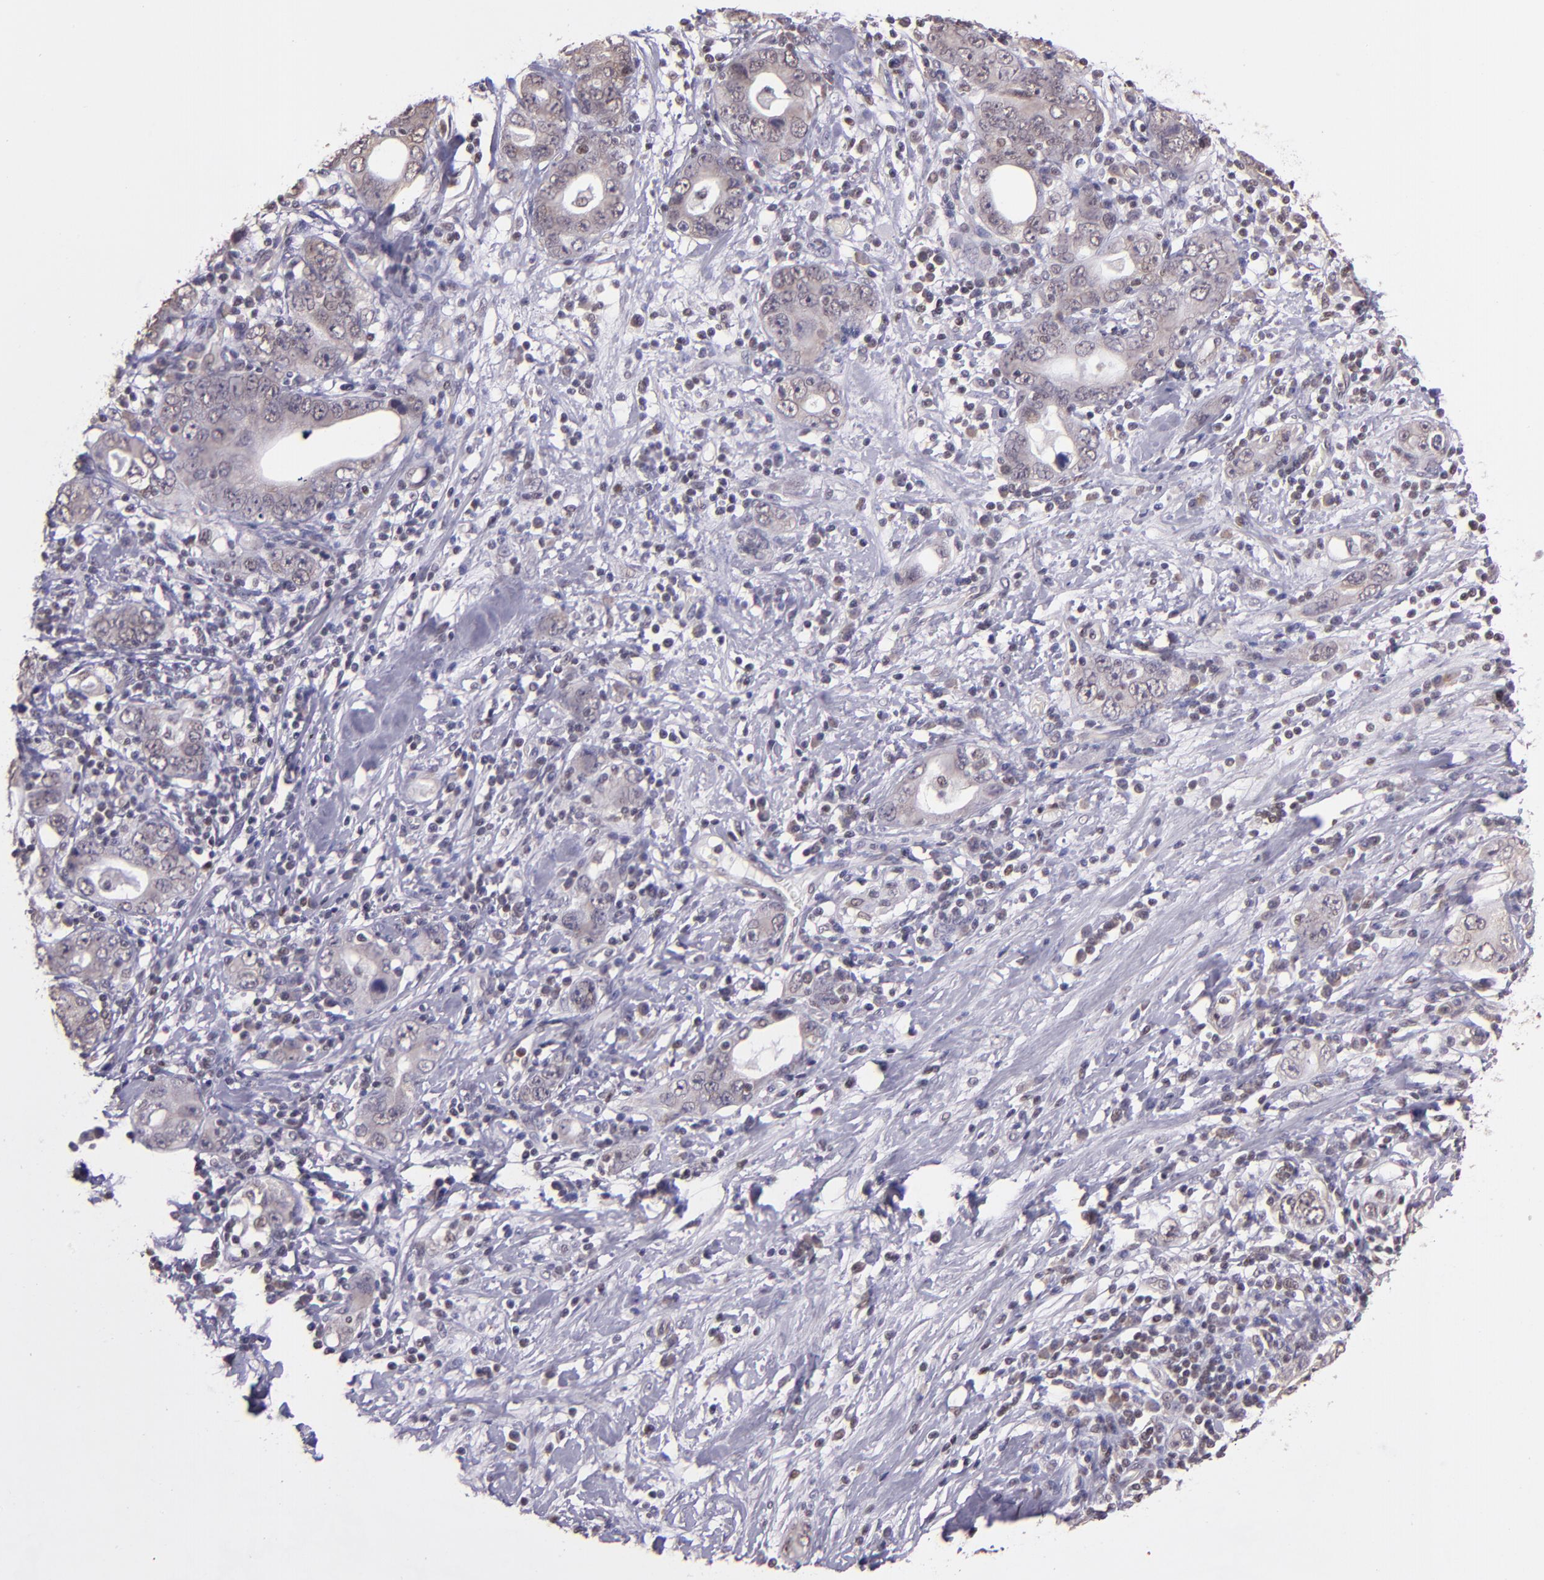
{"staining": {"intensity": "weak", "quantity": "25%-75%", "location": "cytoplasmic/membranous,nuclear"}, "tissue": "stomach cancer", "cell_type": "Tumor cells", "image_type": "cancer", "snomed": [{"axis": "morphology", "description": "Adenocarcinoma, NOS"}, {"axis": "topography", "description": "Stomach, lower"}], "caption": "Stomach cancer (adenocarcinoma) stained with a brown dye displays weak cytoplasmic/membranous and nuclear positive expression in about 25%-75% of tumor cells.", "gene": "ELF1", "patient": {"sex": "female", "age": 93}}